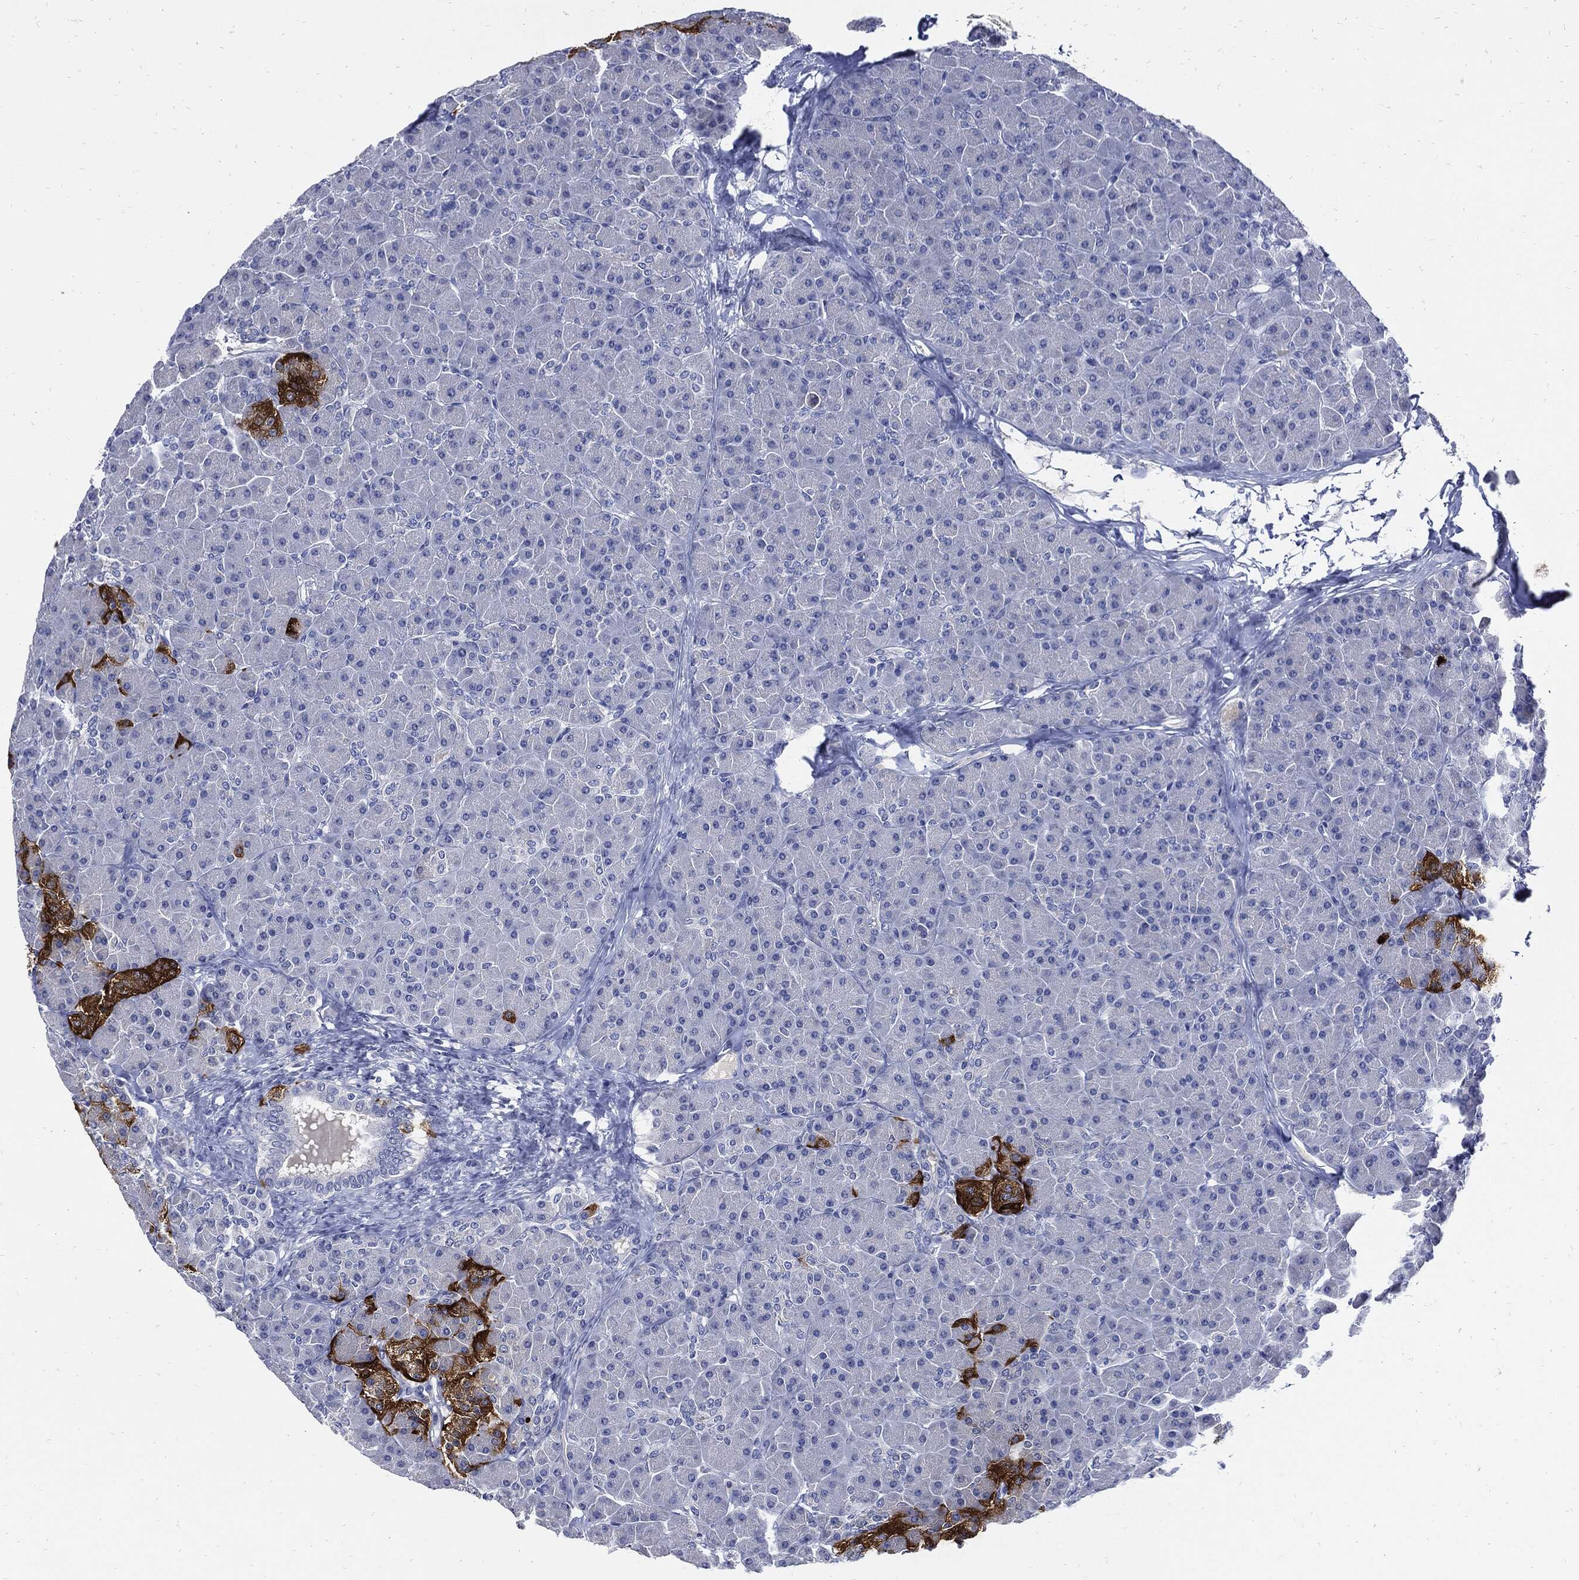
{"staining": {"intensity": "negative", "quantity": "none", "location": "none"}, "tissue": "pancreas", "cell_type": "Exocrine glandular cells", "image_type": "normal", "snomed": [{"axis": "morphology", "description": "Normal tissue, NOS"}, {"axis": "topography", "description": "Pancreas"}], "caption": "This is an immunohistochemistry (IHC) image of normal pancreas. There is no expression in exocrine glandular cells.", "gene": "CPE", "patient": {"sex": "female", "age": 44}}